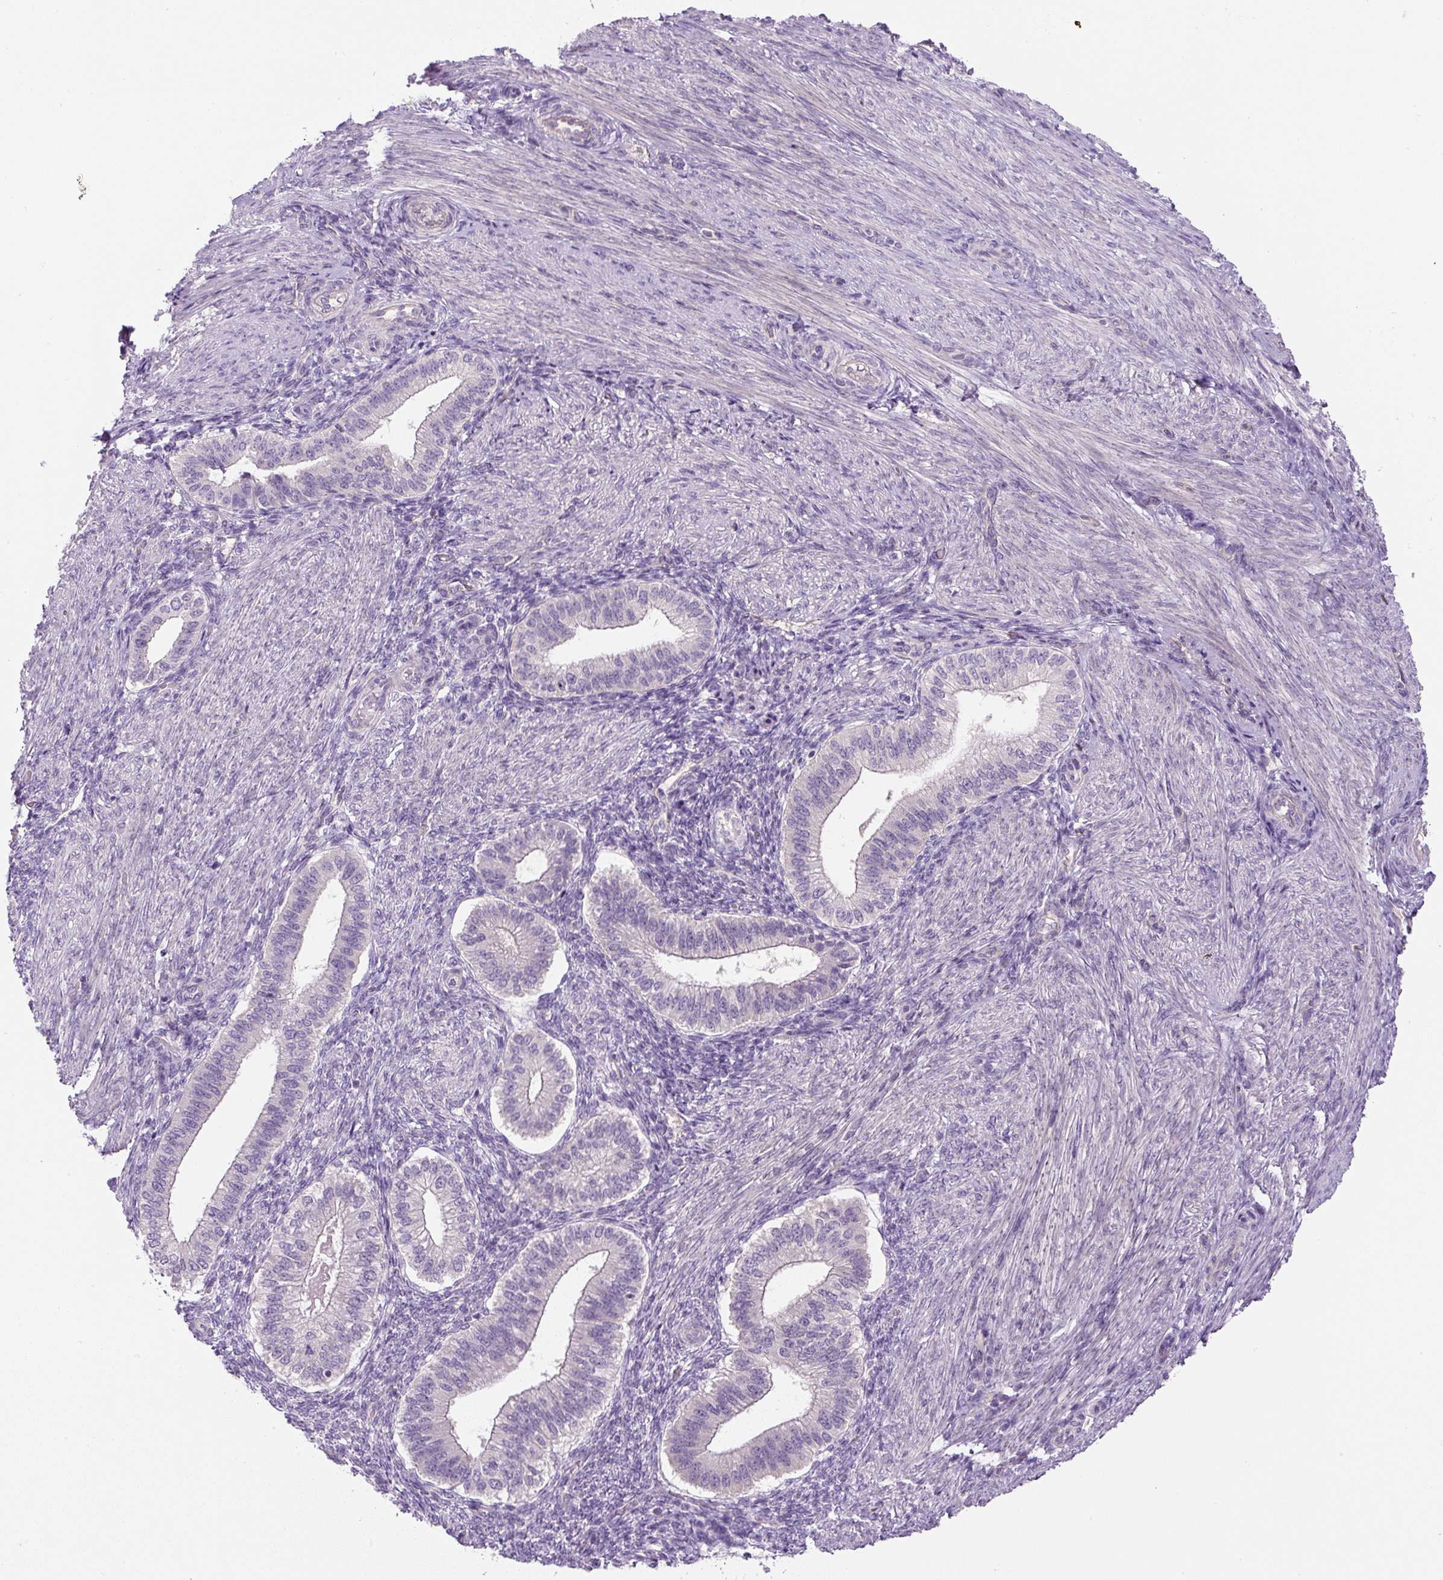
{"staining": {"intensity": "negative", "quantity": "none", "location": "none"}, "tissue": "endometrium", "cell_type": "Cells in endometrial stroma", "image_type": "normal", "snomed": [{"axis": "morphology", "description": "Normal tissue, NOS"}, {"axis": "topography", "description": "Endometrium"}], "caption": "Immunohistochemical staining of unremarkable endometrium displays no significant positivity in cells in endometrial stroma. (DAB (3,3'-diaminobenzidine) immunohistochemistry, high magnification).", "gene": "UBL3", "patient": {"sex": "female", "age": 25}}